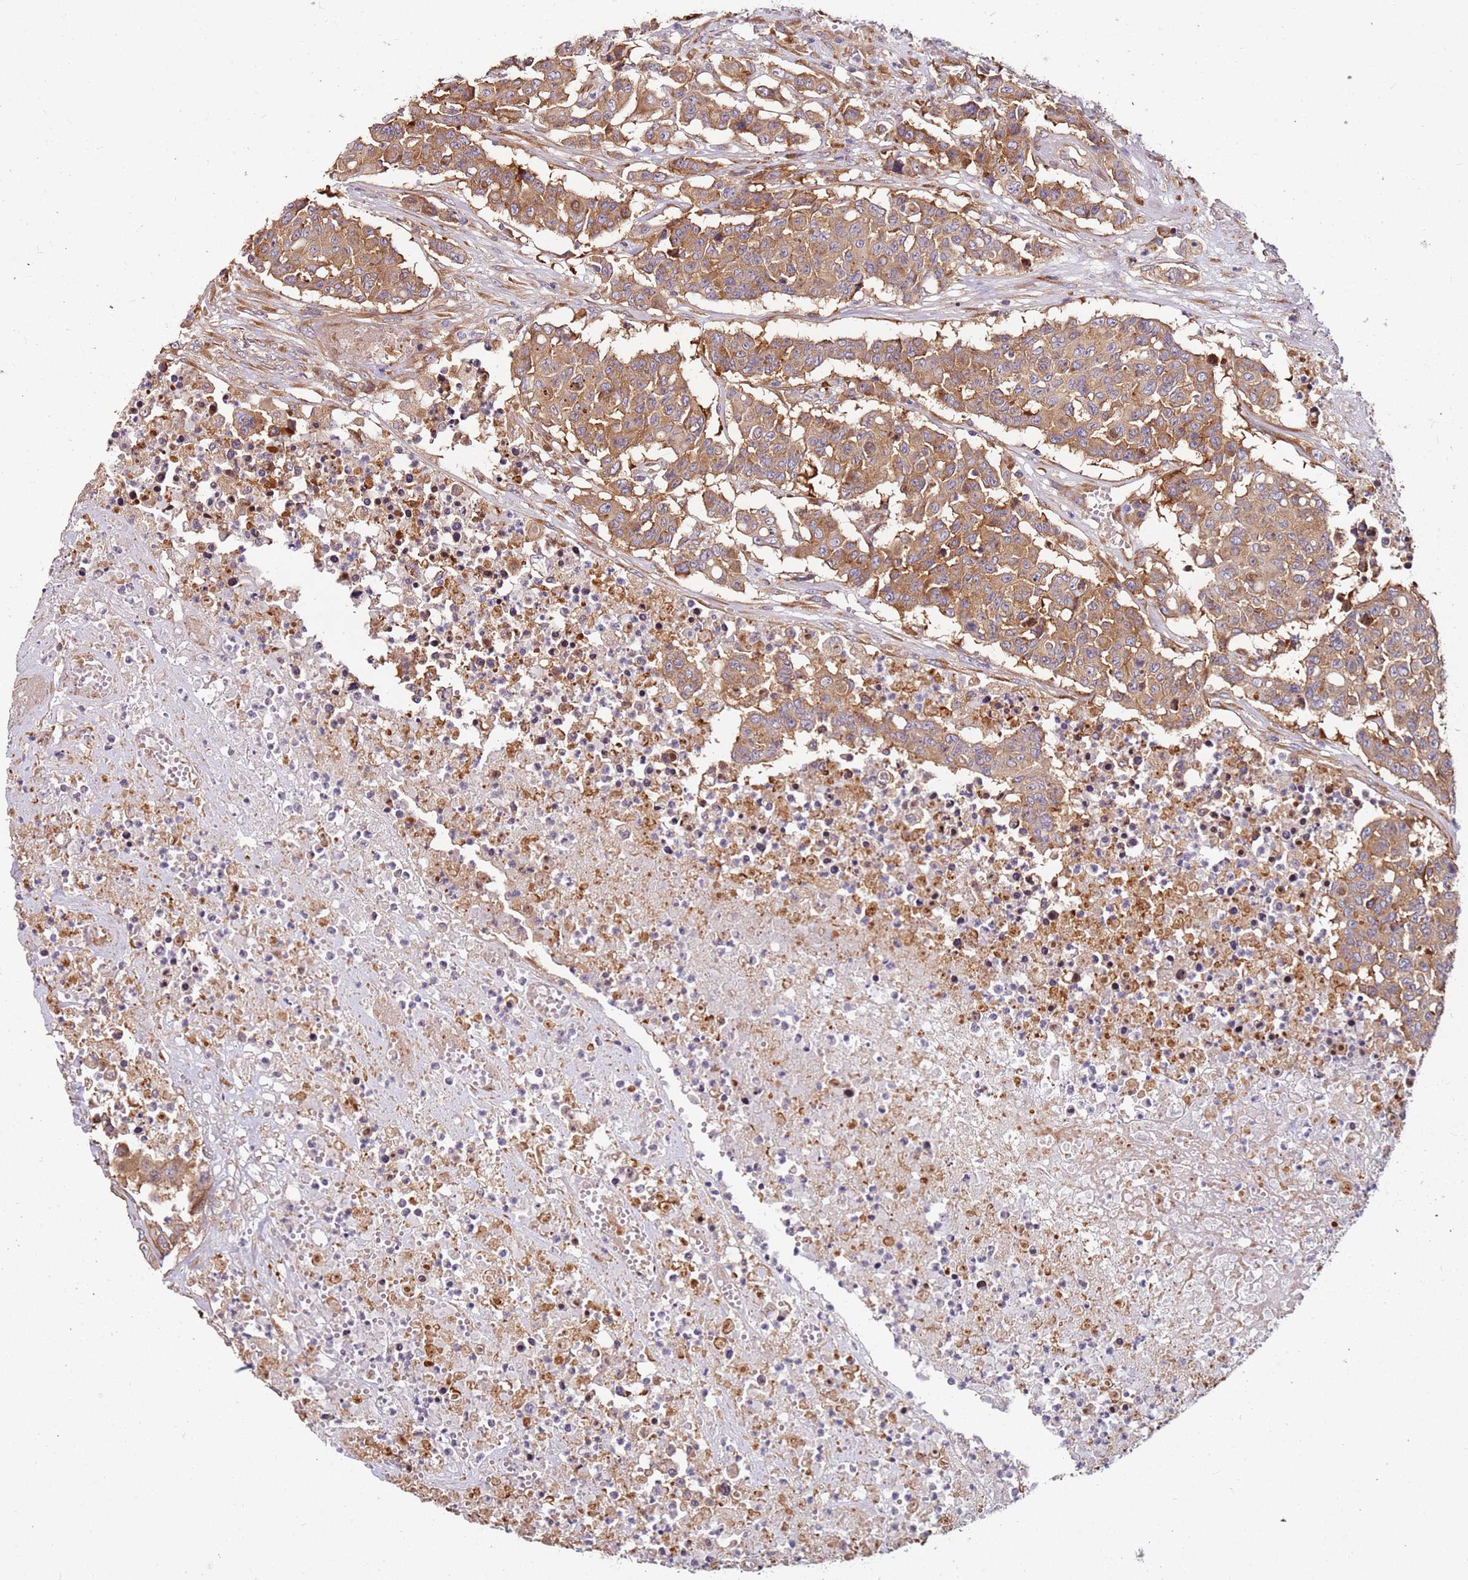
{"staining": {"intensity": "moderate", "quantity": ">75%", "location": "cytoplasmic/membranous"}, "tissue": "colorectal cancer", "cell_type": "Tumor cells", "image_type": "cancer", "snomed": [{"axis": "morphology", "description": "Adenocarcinoma, NOS"}, {"axis": "topography", "description": "Colon"}], "caption": "Moderate cytoplasmic/membranous protein staining is appreciated in approximately >75% of tumor cells in colorectal cancer (adenocarcinoma).", "gene": "RPS3A", "patient": {"sex": "male", "age": 51}}